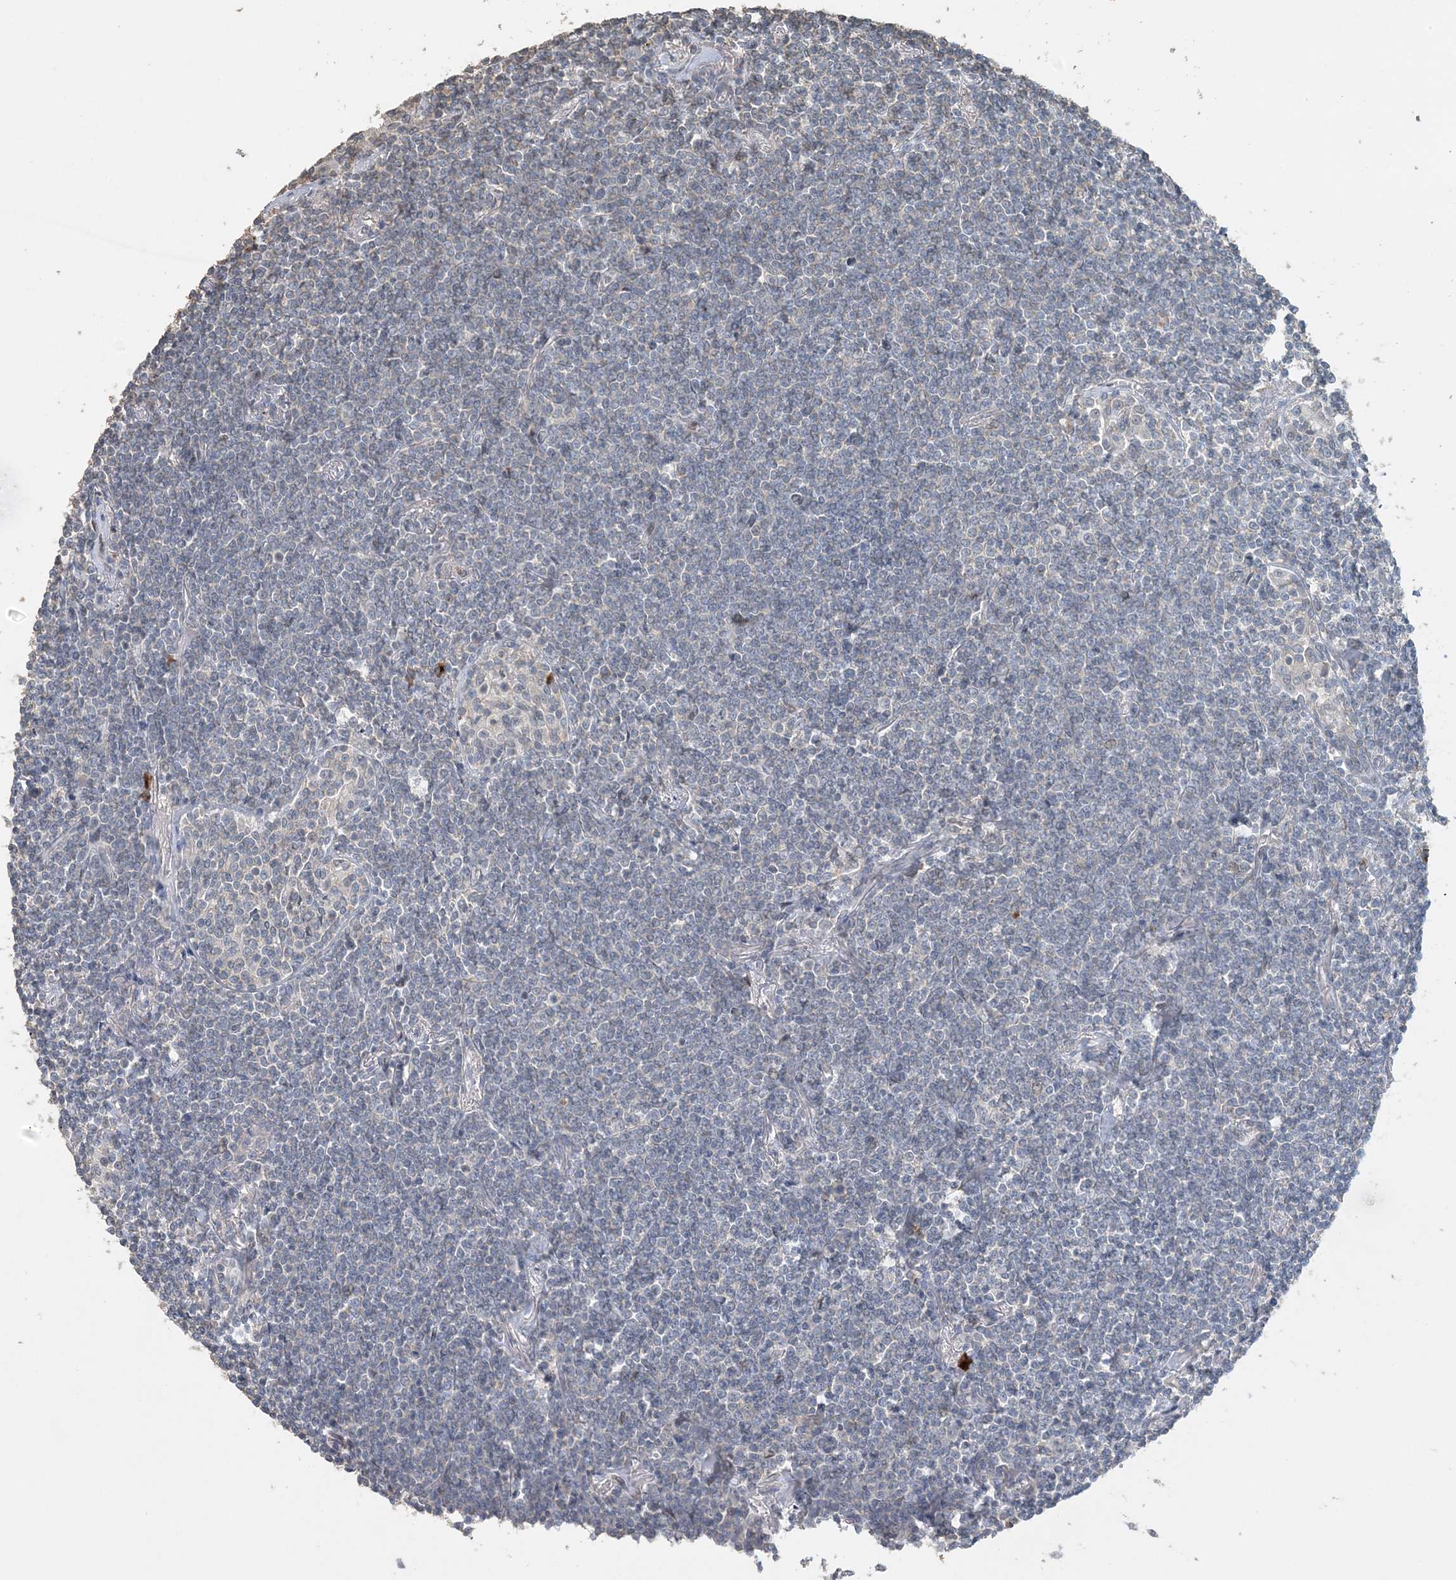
{"staining": {"intensity": "negative", "quantity": "none", "location": "none"}, "tissue": "lymphoma", "cell_type": "Tumor cells", "image_type": "cancer", "snomed": [{"axis": "morphology", "description": "Malignant lymphoma, non-Hodgkin's type, Low grade"}, {"axis": "topography", "description": "Lung"}], "caption": "A micrograph of human lymphoma is negative for staining in tumor cells. (DAB (3,3'-diaminobenzidine) immunohistochemistry (IHC), high magnification).", "gene": "FAM110A", "patient": {"sex": "female", "age": 71}}